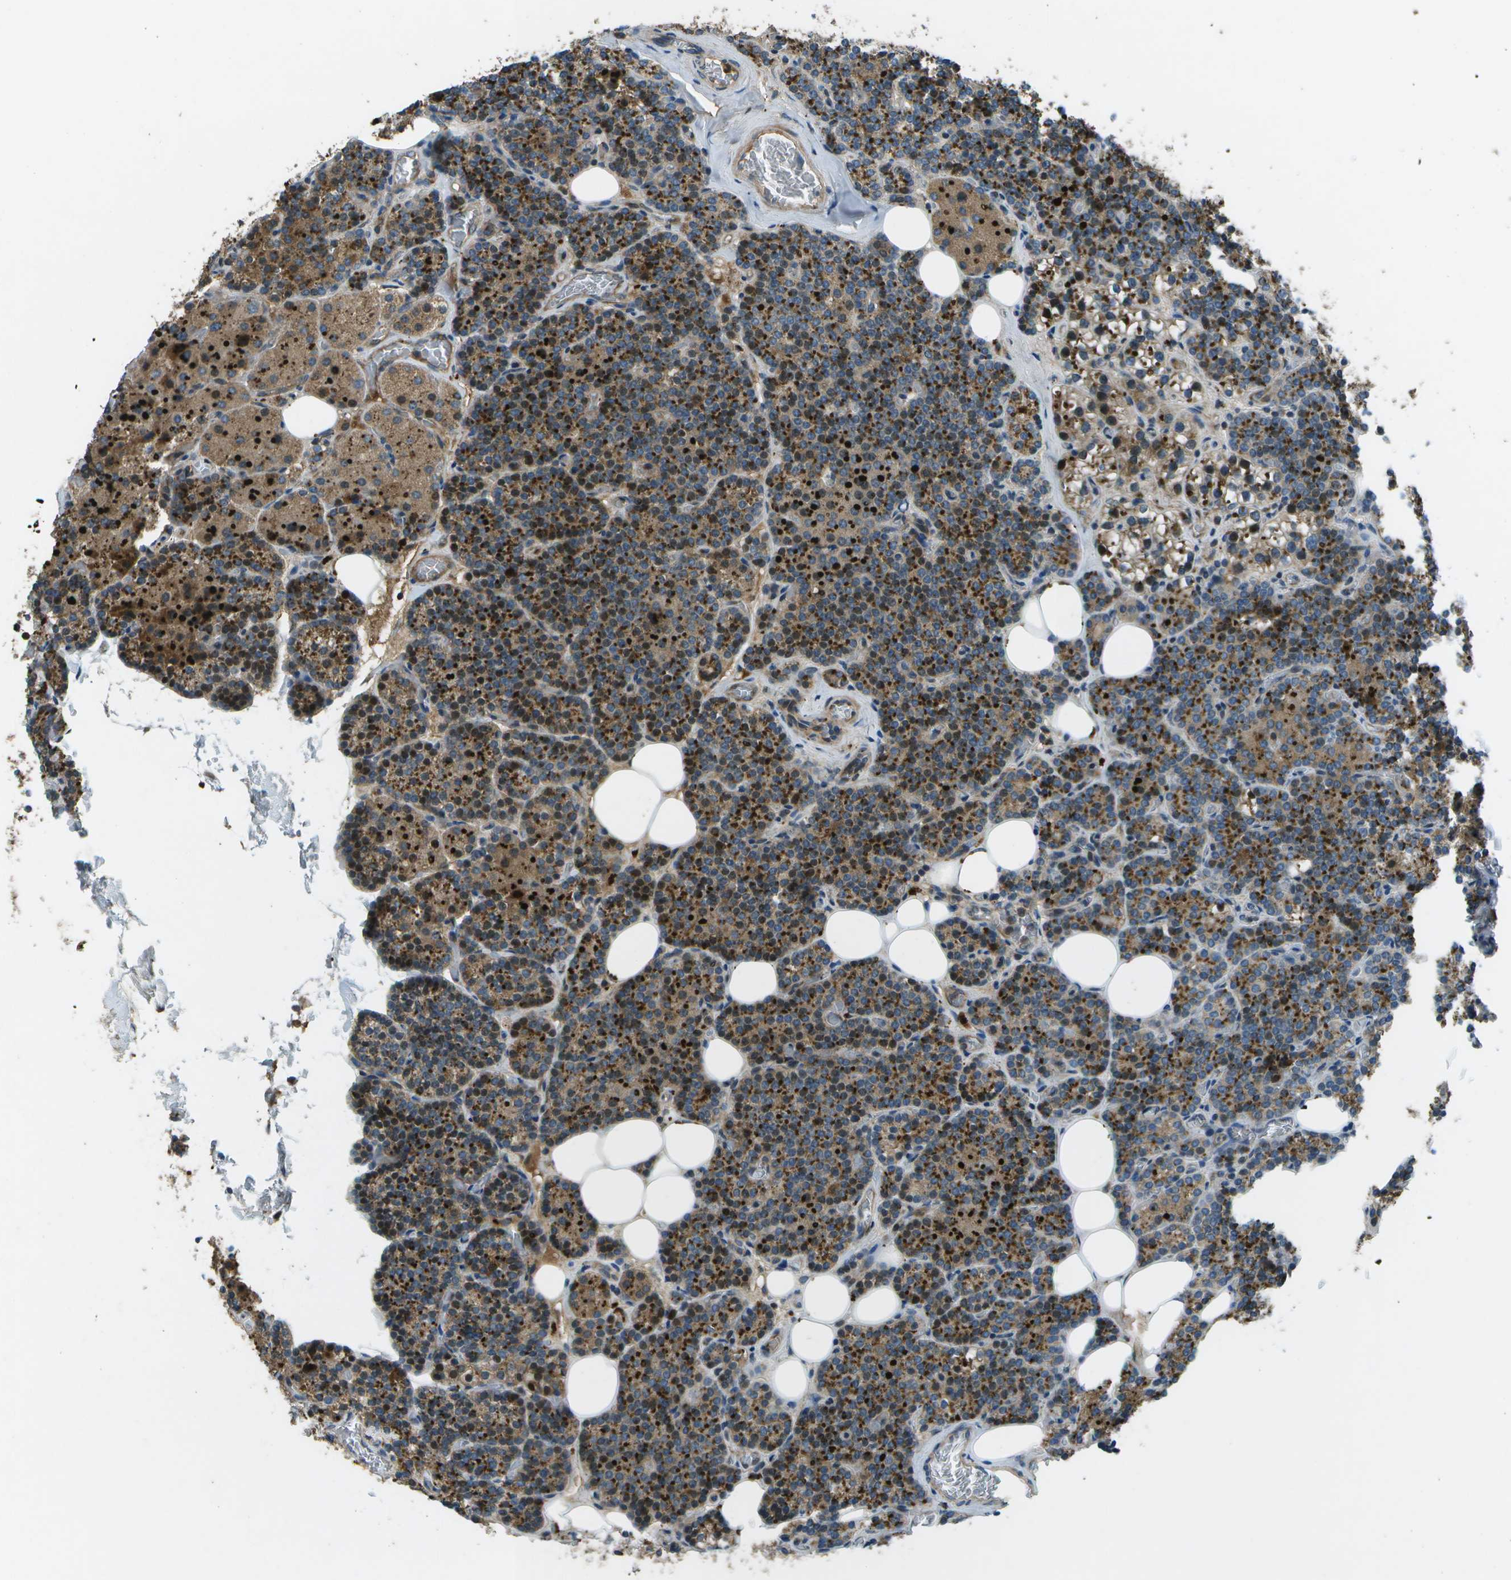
{"staining": {"intensity": "strong", "quantity": "25%-75%", "location": "cytoplasmic/membranous"}, "tissue": "parathyroid gland", "cell_type": "Glandular cells", "image_type": "normal", "snomed": [{"axis": "morphology", "description": "Normal tissue, NOS"}, {"axis": "morphology", "description": "Adenoma, NOS"}, {"axis": "topography", "description": "Parathyroid gland"}], "caption": "DAB immunohistochemical staining of normal parathyroid gland displays strong cytoplasmic/membranous protein positivity in about 25%-75% of glandular cells.", "gene": "PXYLP1", "patient": {"sex": "female", "age": 54}}